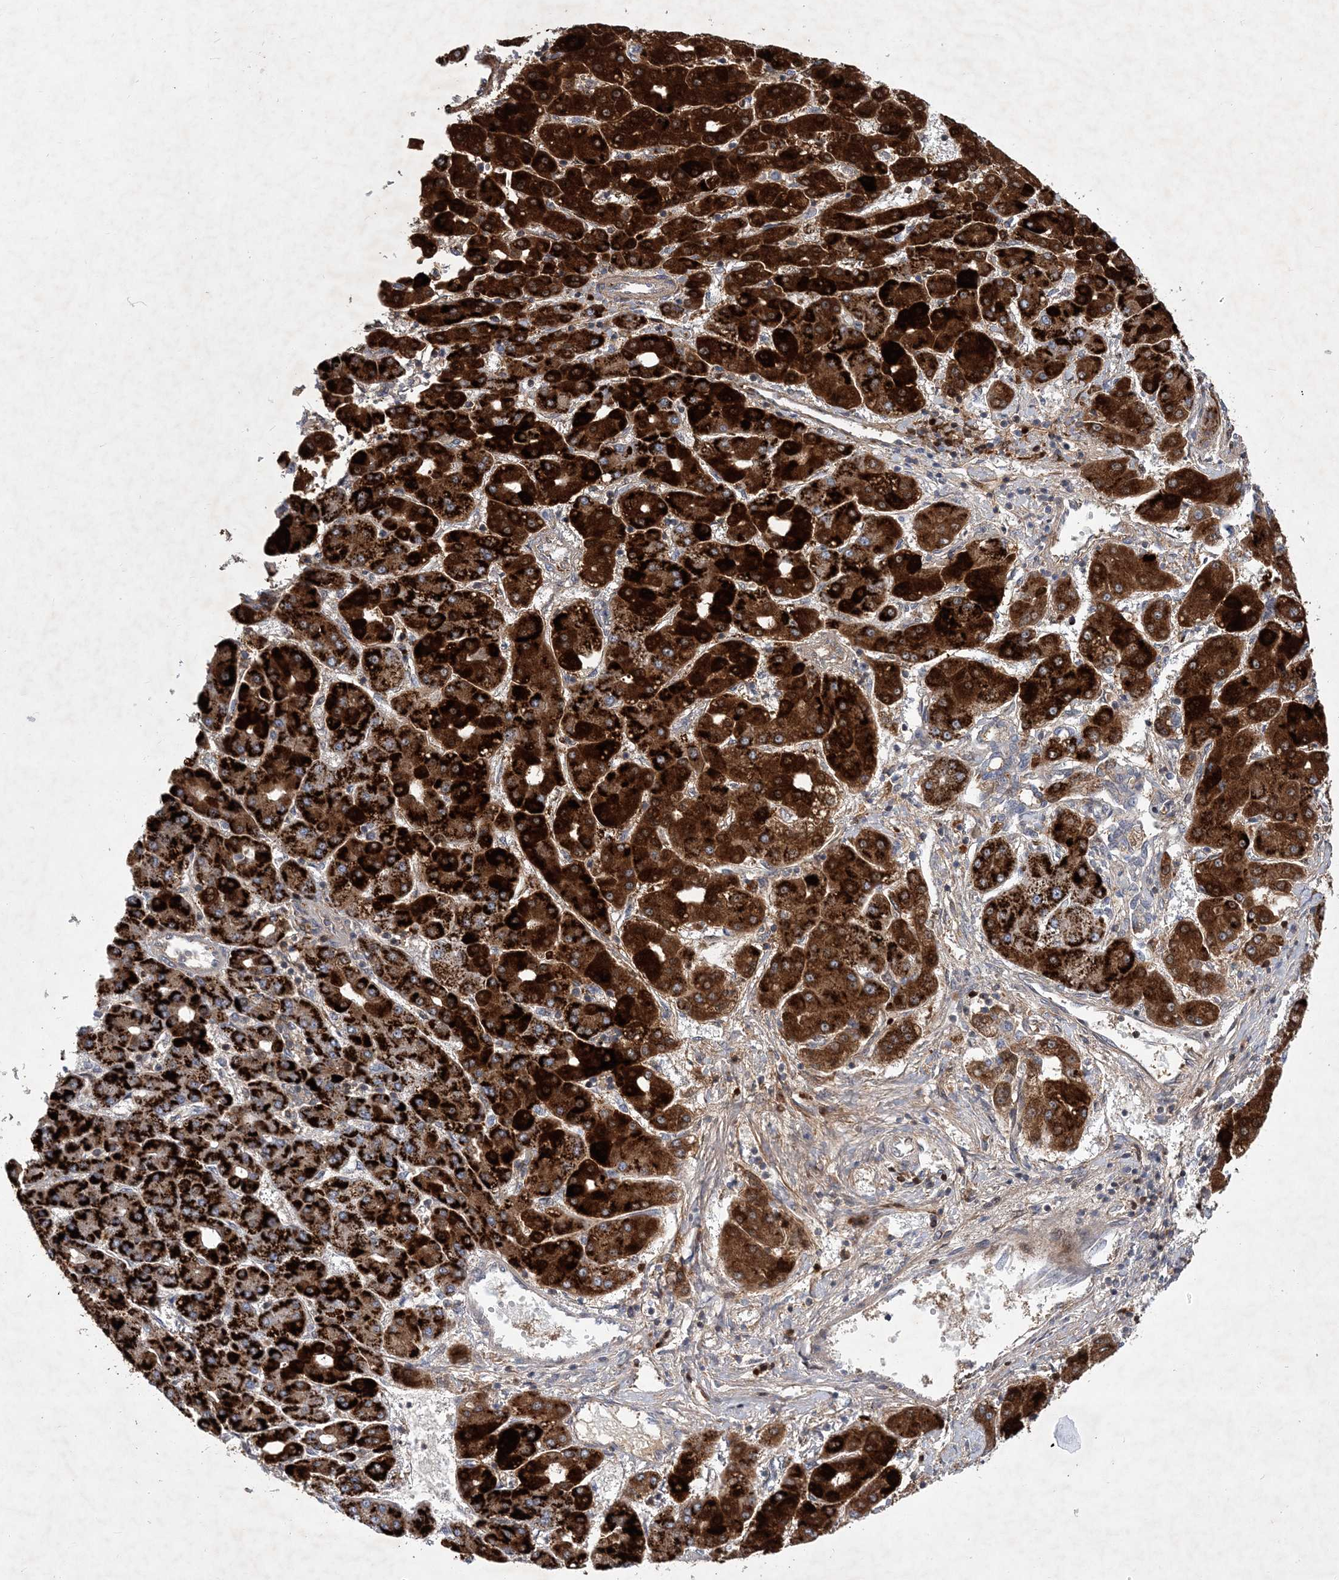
{"staining": {"intensity": "strong", "quantity": ">75%", "location": "cytoplasmic/membranous"}, "tissue": "liver cancer", "cell_type": "Tumor cells", "image_type": "cancer", "snomed": [{"axis": "morphology", "description": "Carcinoma, Hepatocellular, NOS"}, {"axis": "topography", "description": "Liver"}], "caption": "Immunohistochemical staining of human liver hepatocellular carcinoma reveals high levels of strong cytoplasmic/membranous protein positivity in approximately >75% of tumor cells.", "gene": "RNF25", "patient": {"sex": "male", "age": 65}}